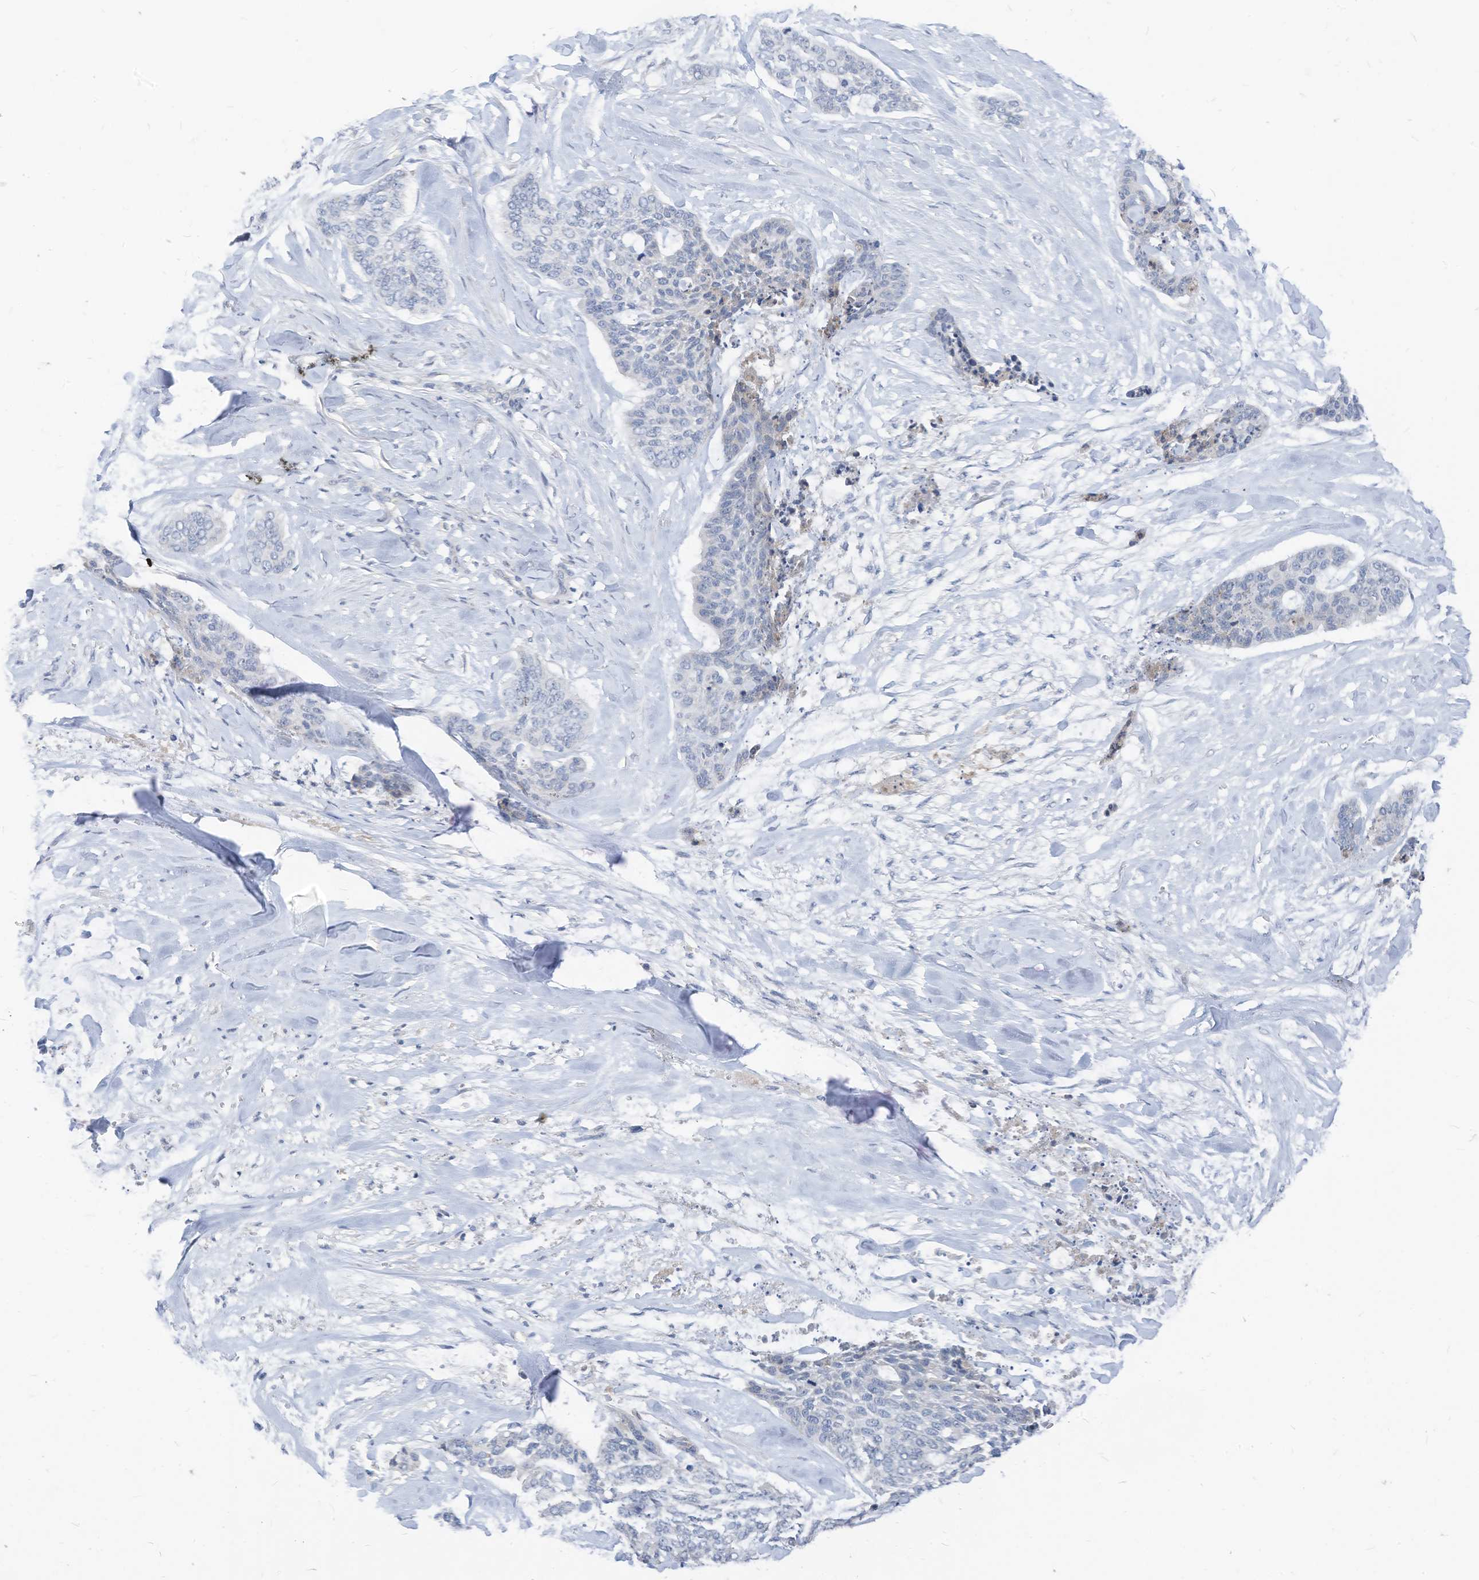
{"staining": {"intensity": "negative", "quantity": "none", "location": "none"}, "tissue": "skin cancer", "cell_type": "Tumor cells", "image_type": "cancer", "snomed": [{"axis": "morphology", "description": "Basal cell carcinoma"}, {"axis": "topography", "description": "Skin"}], "caption": "DAB (3,3'-diaminobenzidine) immunohistochemical staining of skin cancer demonstrates no significant positivity in tumor cells. (DAB IHC, high magnification).", "gene": "LDAH", "patient": {"sex": "female", "age": 64}}